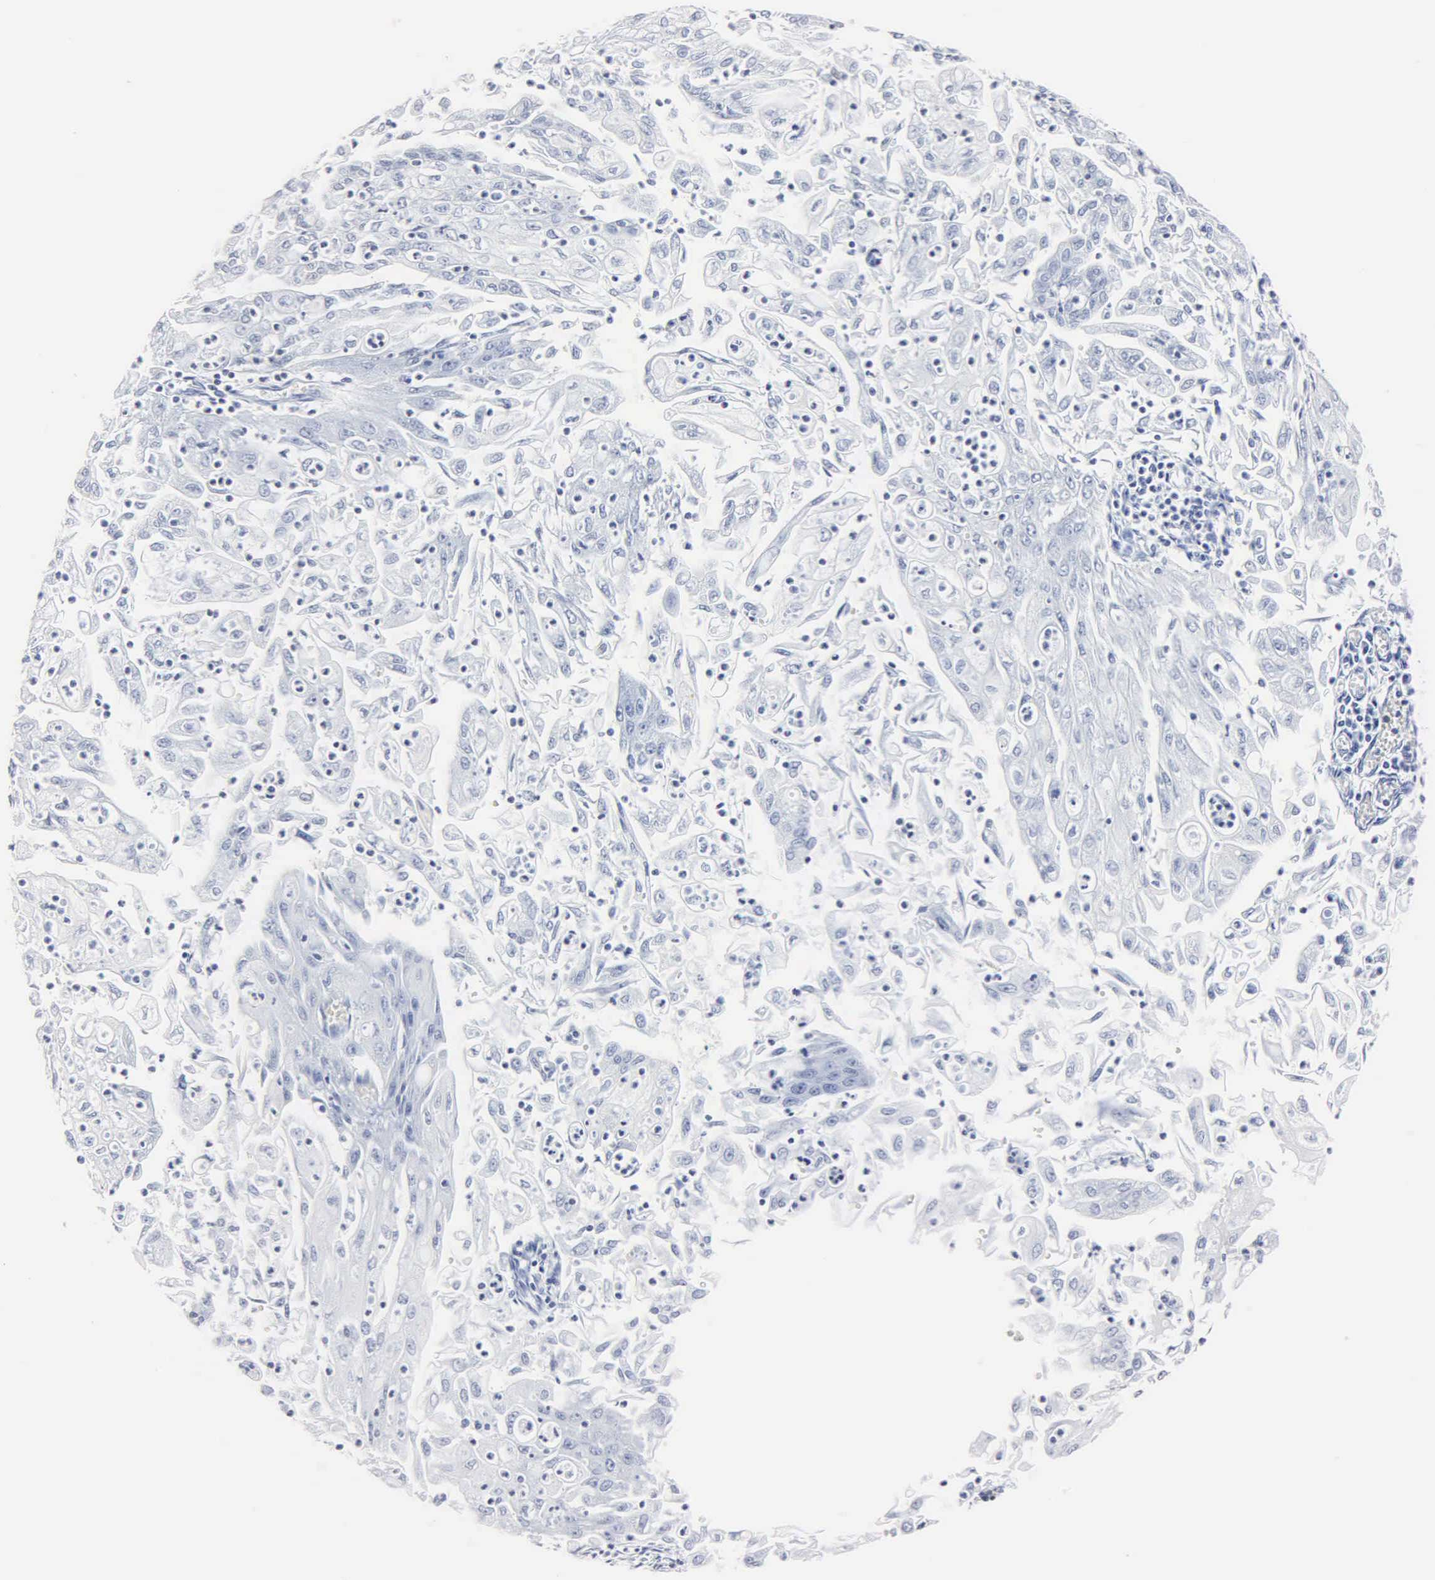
{"staining": {"intensity": "negative", "quantity": "none", "location": "none"}, "tissue": "endometrial cancer", "cell_type": "Tumor cells", "image_type": "cancer", "snomed": [{"axis": "morphology", "description": "Adenocarcinoma, NOS"}, {"axis": "topography", "description": "Endometrium"}], "caption": "IHC micrograph of neoplastic tissue: human endometrial cancer (adenocarcinoma) stained with DAB (3,3'-diaminobenzidine) demonstrates no significant protein expression in tumor cells.", "gene": "MB", "patient": {"sex": "female", "age": 75}}